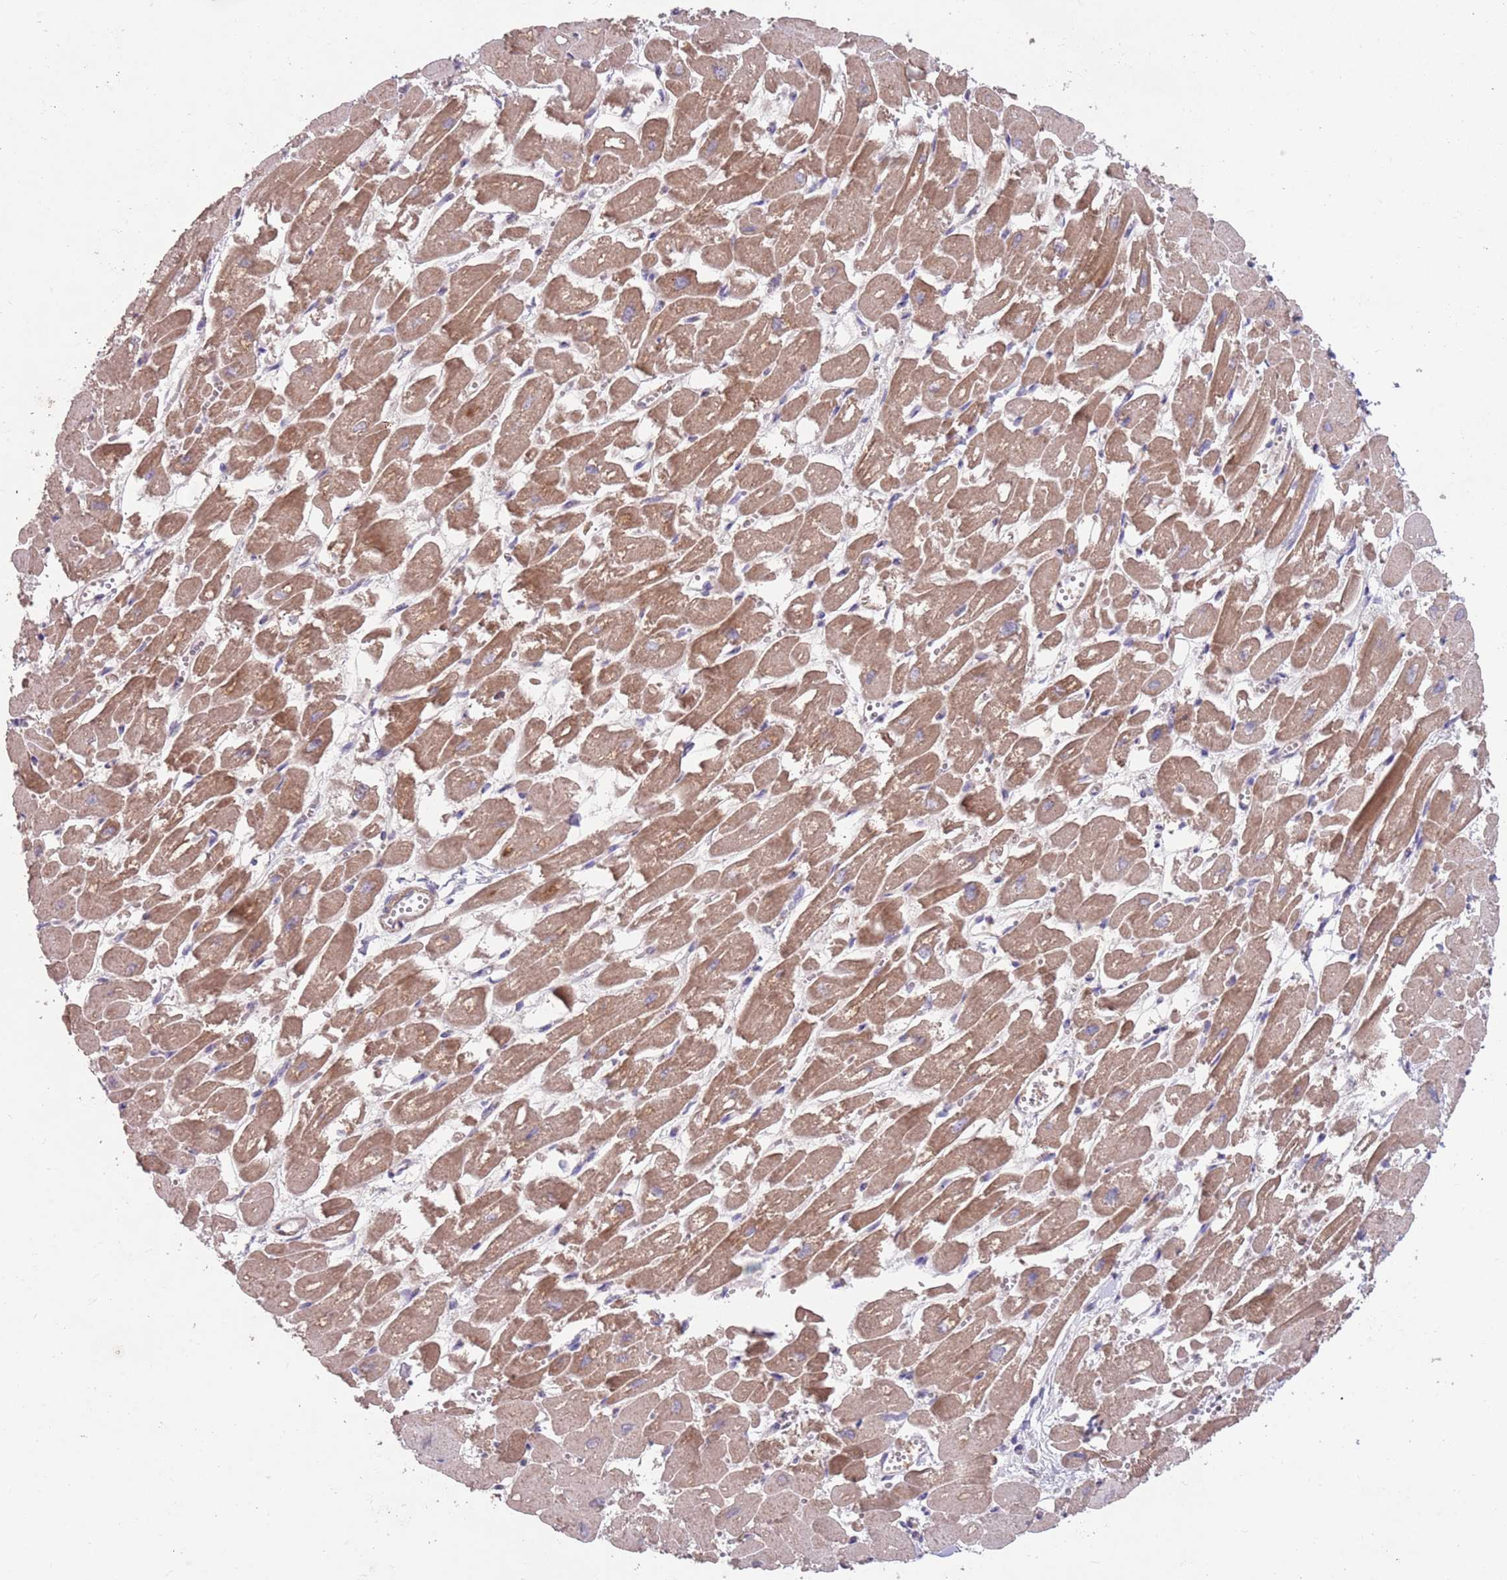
{"staining": {"intensity": "moderate", "quantity": ">75%", "location": "cytoplasmic/membranous"}, "tissue": "heart muscle", "cell_type": "Cardiomyocytes", "image_type": "normal", "snomed": [{"axis": "morphology", "description": "Normal tissue, NOS"}, {"axis": "topography", "description": "Heart"}], "caption": "Immunohistochemistry of normal human heart muscle exhibits medium levels of moderate cytoplasmic/membranous staining in about >75% of cardiomyocytes. (Brightfield microscopy of DAB IHC at high magnification).", "gene": "MEI1", "patient": {"sex": "male", "age": 54}}